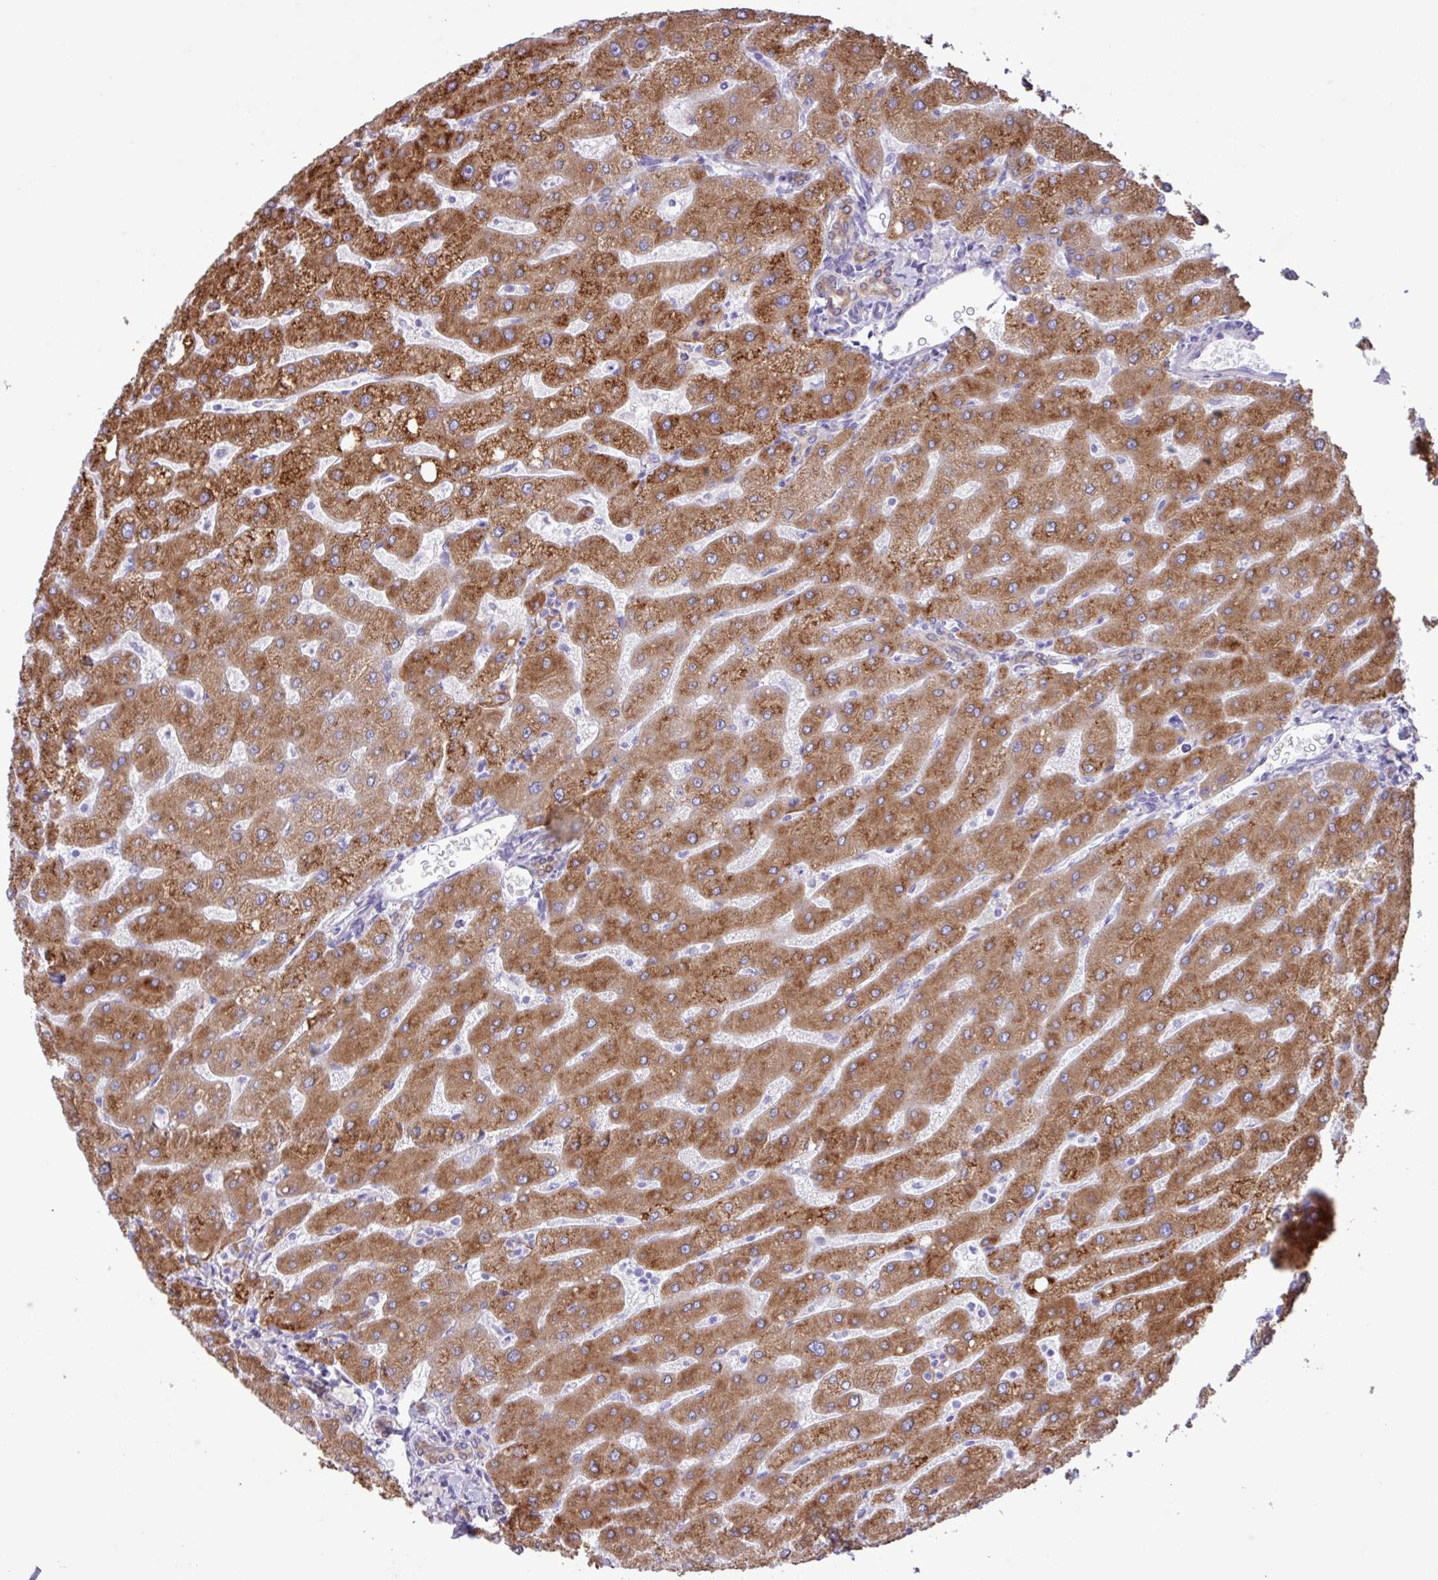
{"staining": {"intensity": "weak", "quantity": "<25%", "location": "cytoplasmic/membranous"}, "tissue": "liver", "cell_type": "Cholangiocytes", "image_type": "normal", "snomed": [{"axis": "morphology", "description": "Normal tissue, NOS"}, {"axis": "topography", "description": "Liver"}], "caption": "Immunohistochemistry image of benign liver: liver stained with DAB exhibits no significant protein staining in cholangiocytes. (DAB (3,3'-diaminobenzidine) IHC, high magnification).", "gene": "SLC38A1", "patient": {"sex": "male", "age": 67}}